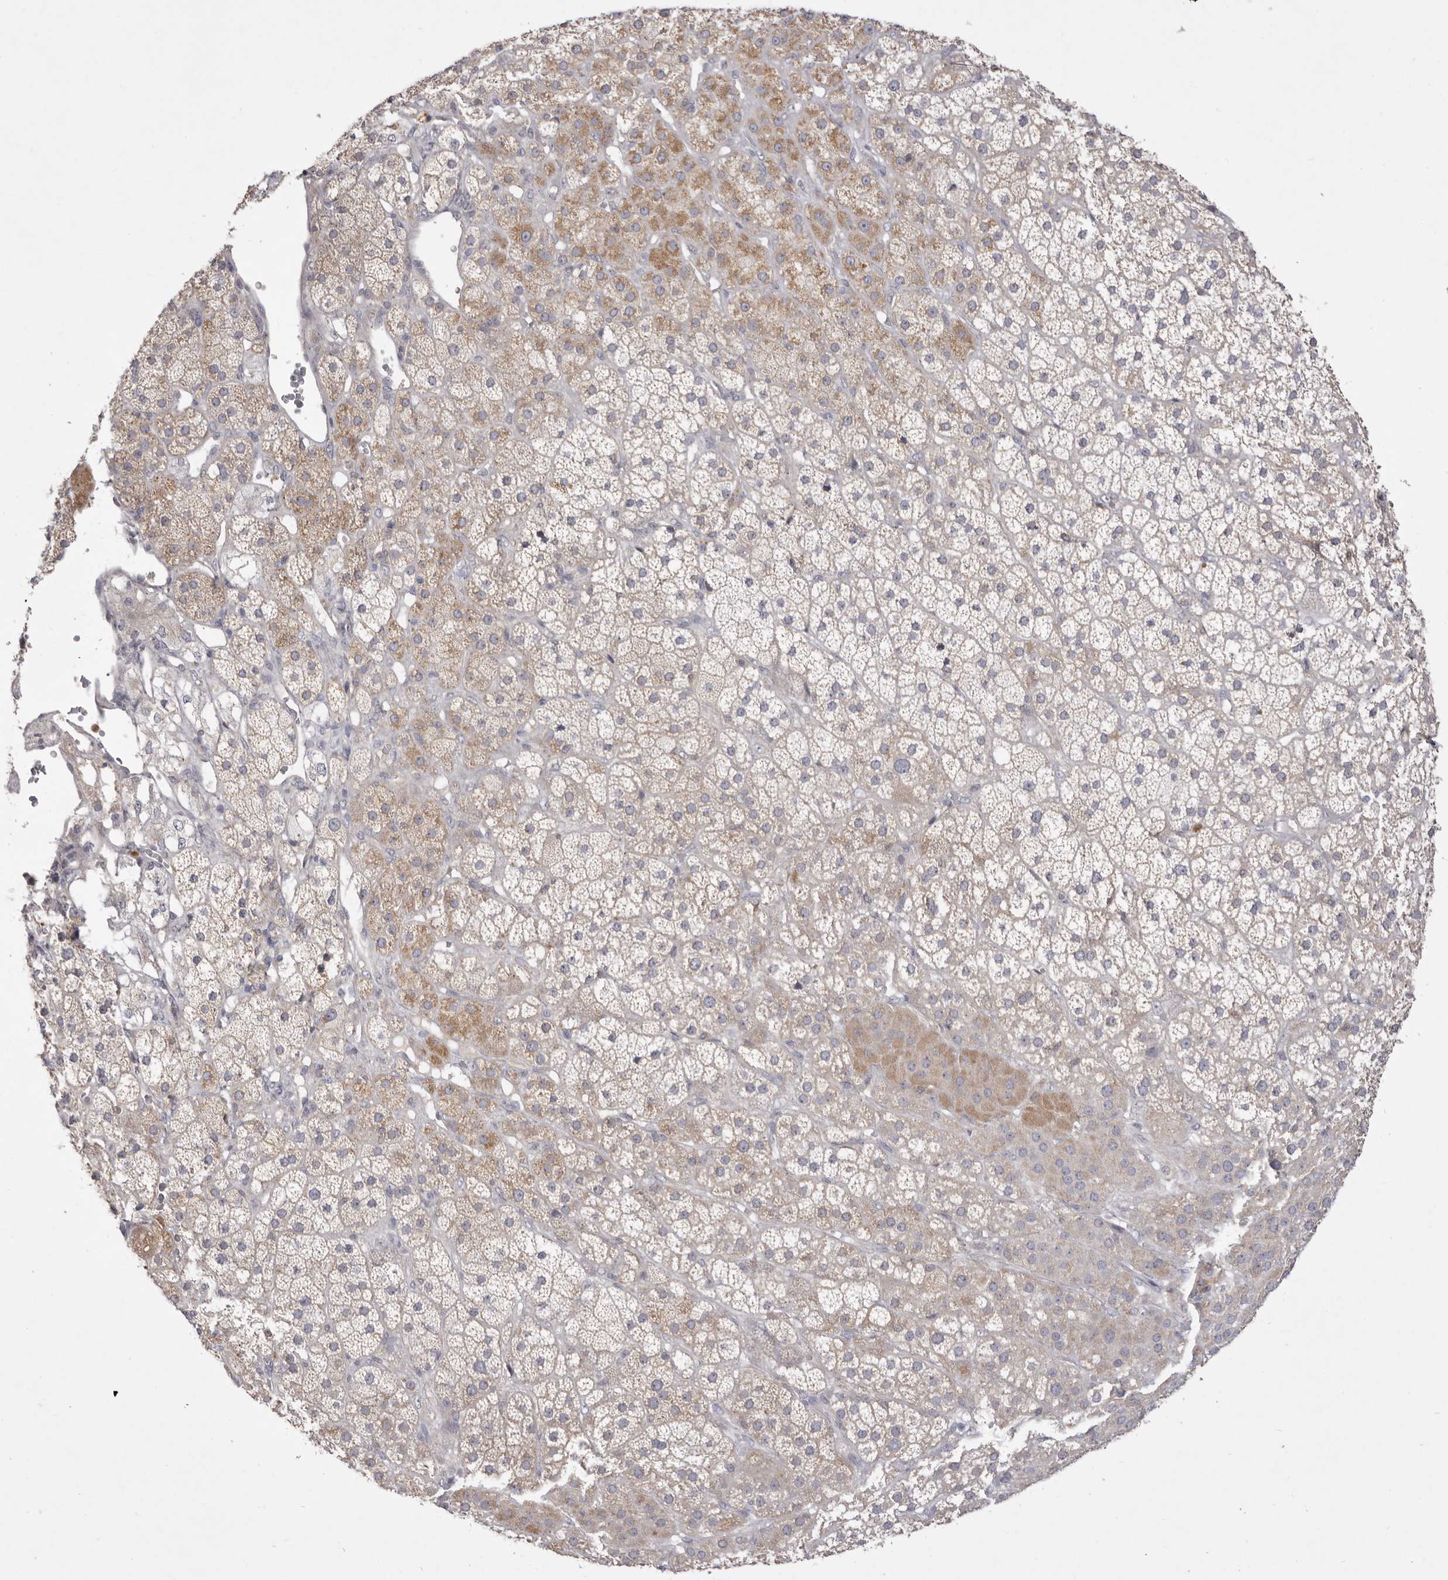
{"staining": {"intensity": "moderate", "quantity": "<25%", "location": "cytoplasmic/membranous"}, "tissue": "adrenal gland", "cell_type": "Glandular cells", "image_type": "normal", "snomed": [{"axis": "morphology", "description": "Normal tissue, NOS"}, {"axis": "topography", "description": "Adrenal gland"}], "caption": "Immunohistochemical staining of unremarkable human adrenal gland displays <25% levels of moderate cytoplasmic/membranous protein expression in approximately <25% of glandular cells. (Brightfield microscopy of DAB IHC at high magnification).", "gene": "GPR84", "patient": {"sex": "male", "age": 57}}